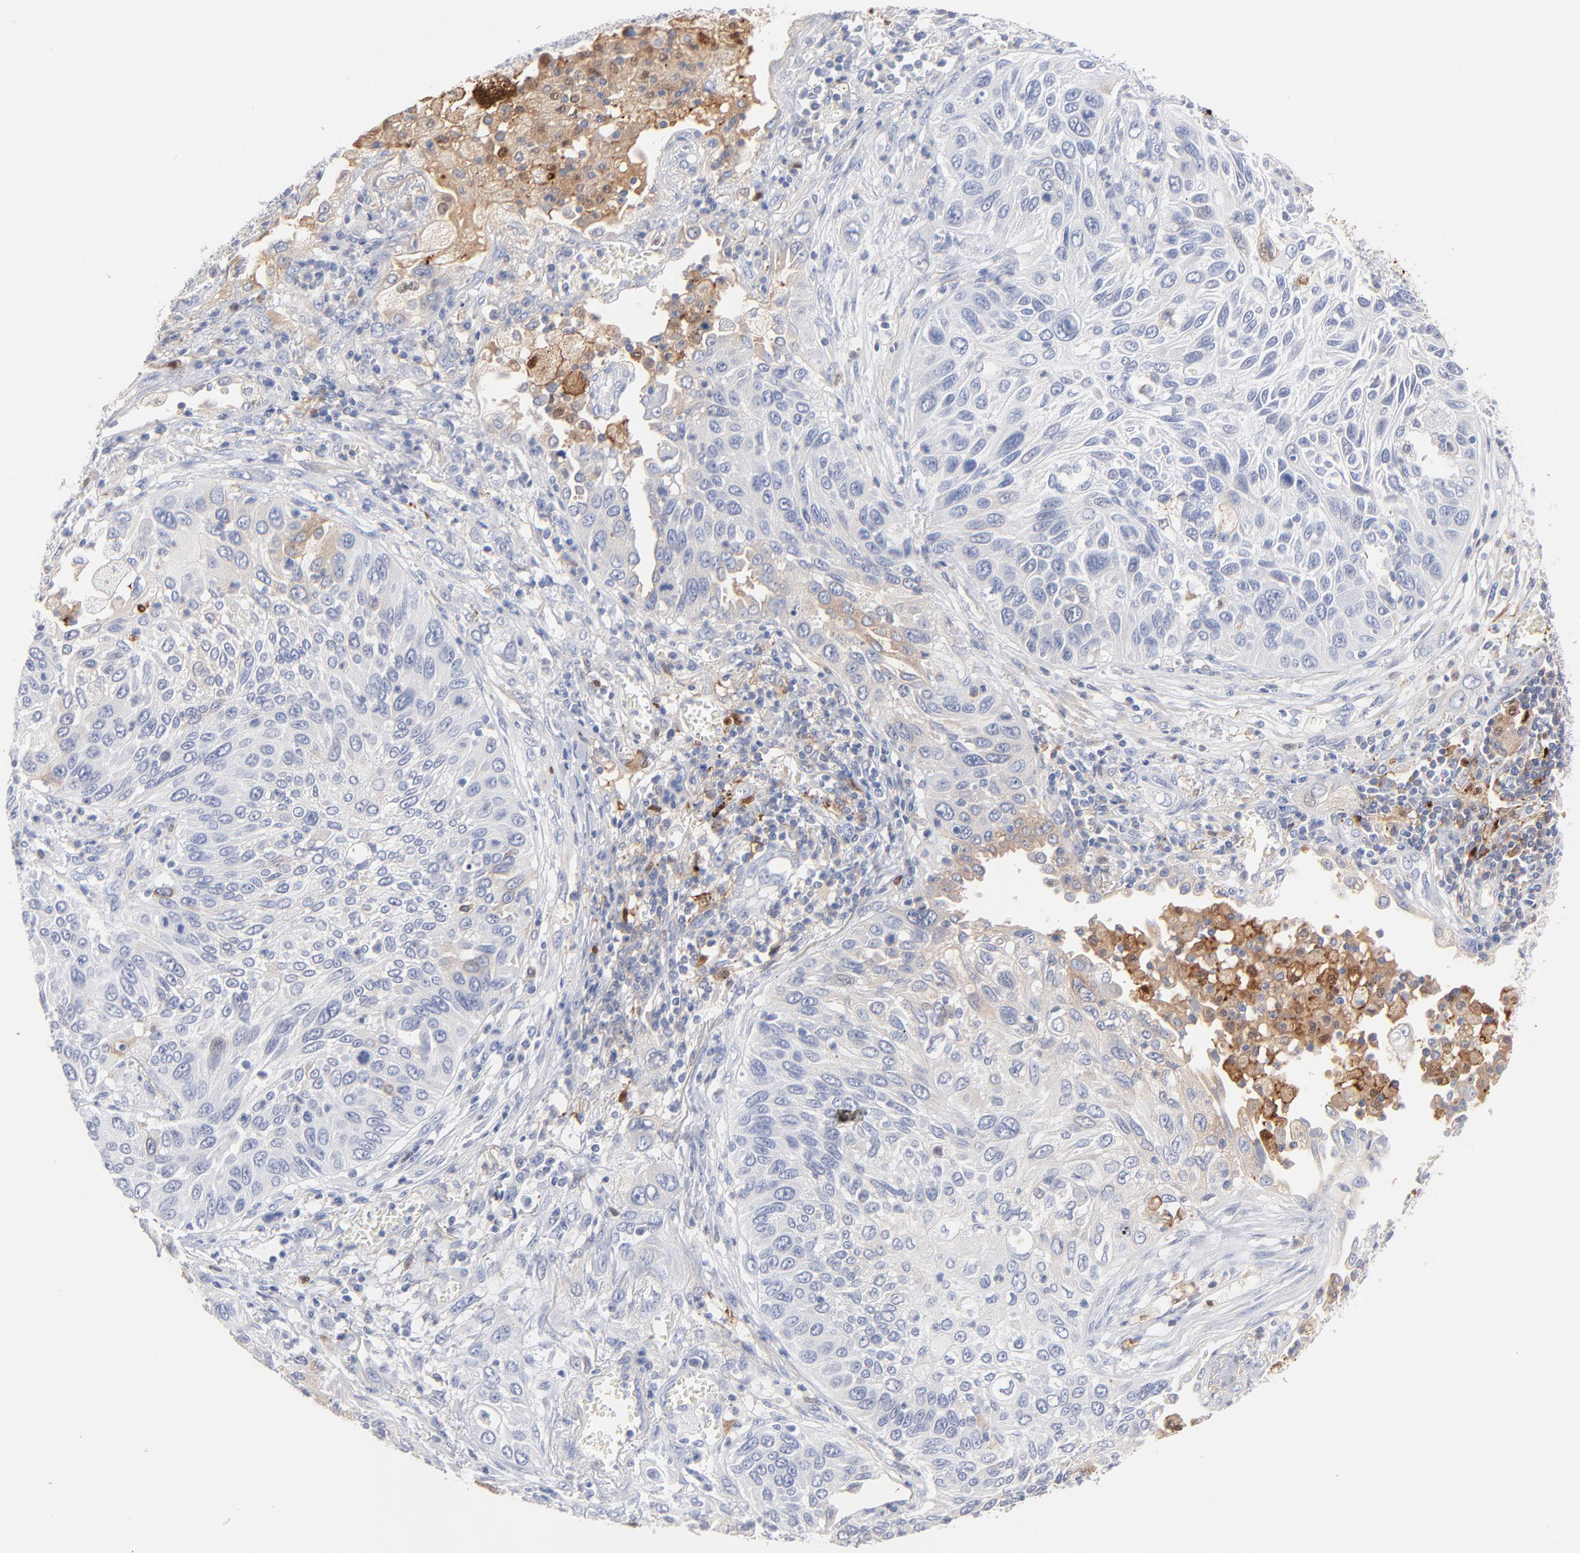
{"staining": {"intensity": "negative", "quantity": "none", "location": "none"}, "tissue": "lung cancer", "cell_type": "Tumor cells", "image_type": "cancer", "snomed": [{"axis": "morphology", "description": "Squamous cell carcinoma, NOS"}, {"axis": "topography", "description": "Lung"}], "caption": "DAB (3,3'-diaminobenzidine) immunohistochemical staining of lung cancer demonstrates no significant staining in tumor cells. (DAB immunohistochemistry (IHC), high magnification).", "gene": "IFIT2", "patient": {"sex": "female", "age": 76}}